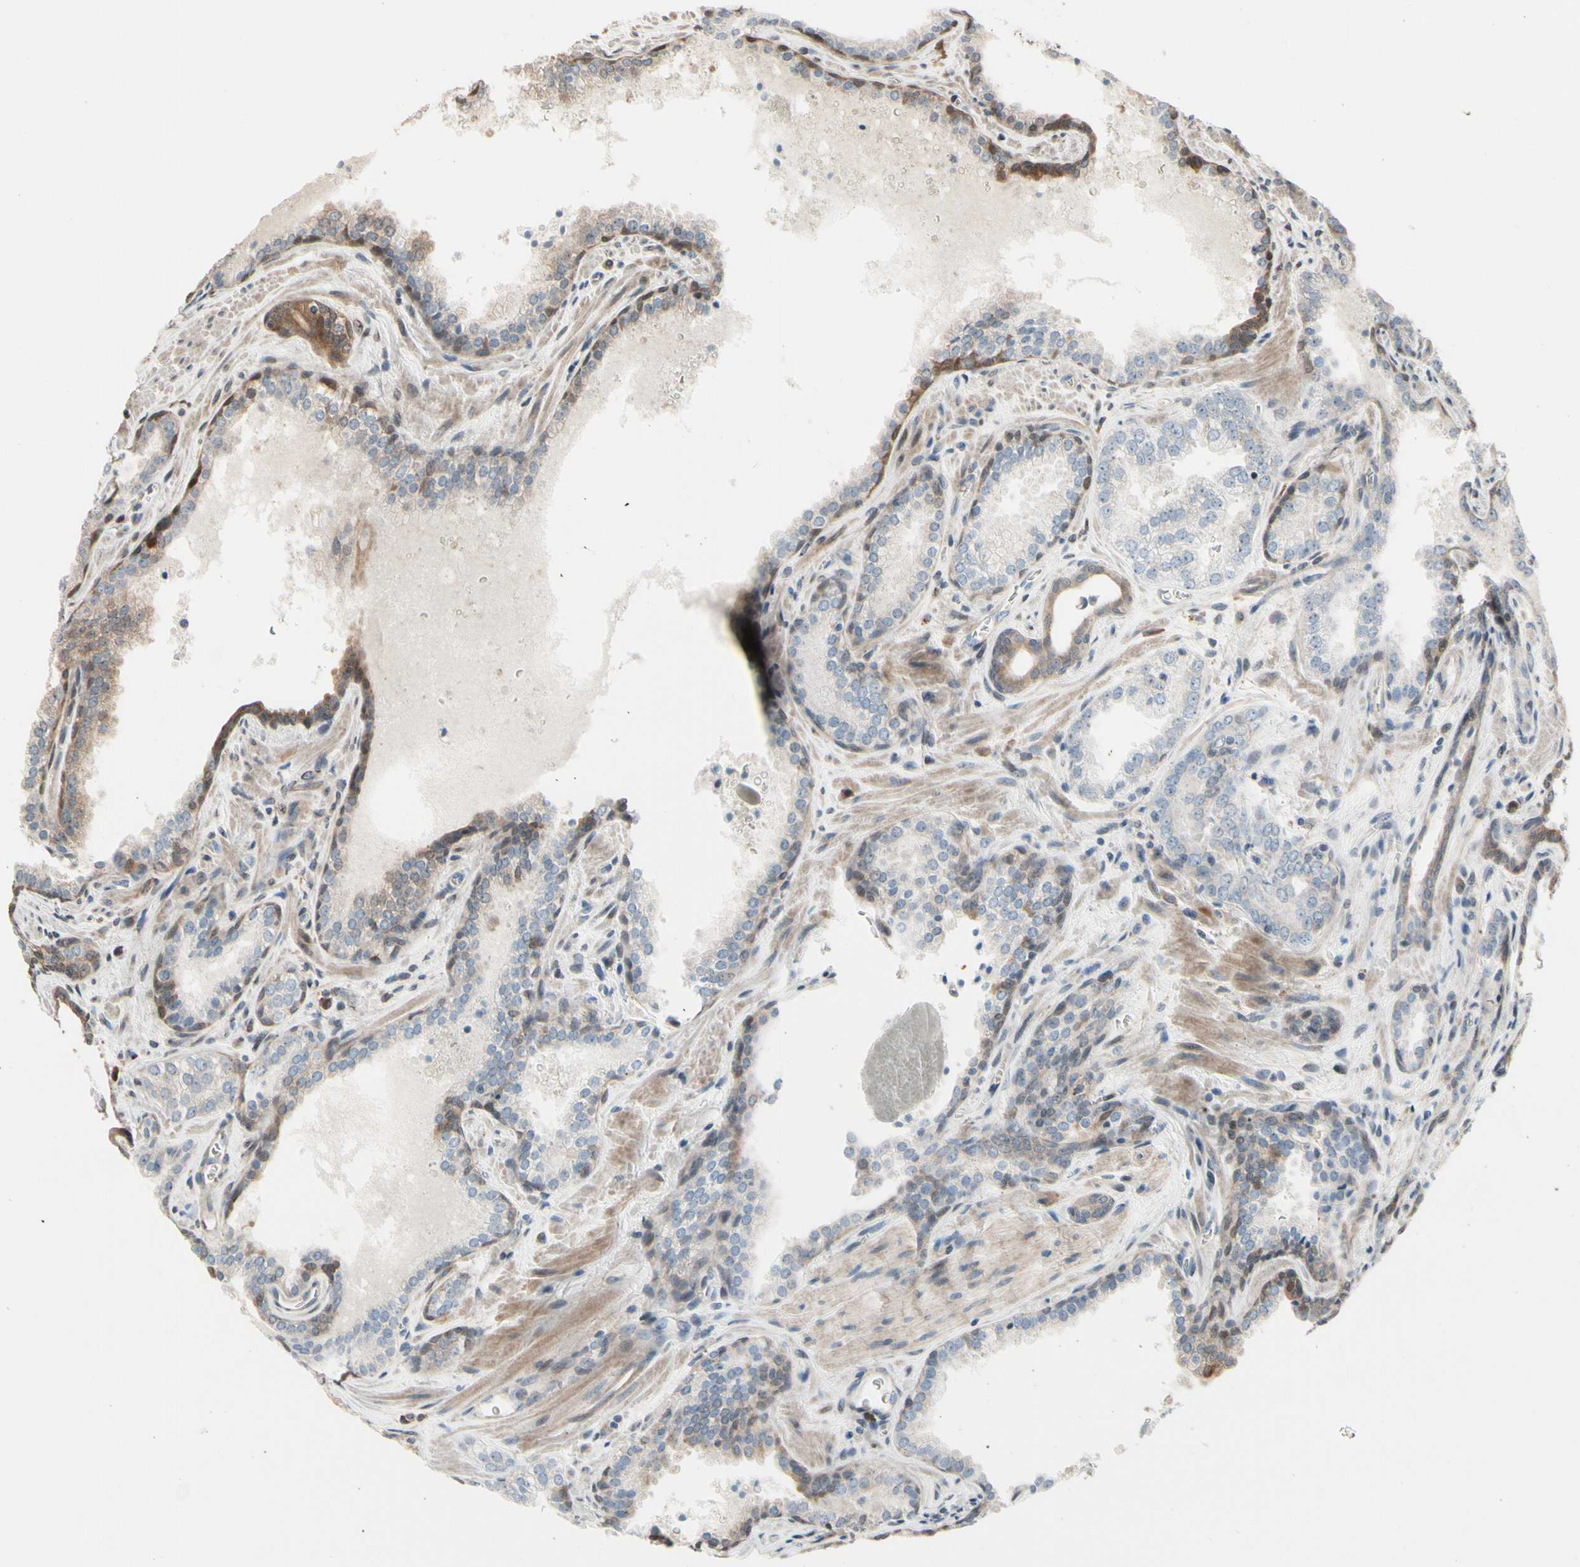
{"staining": {"intensity": "negative", "quantity": "none", "location": "none"}, "tissue": "prostate cancer", "cell_type": "Tumor cells", "image_type": "cancer", "snomed": [{"axis": "morphology", "description": "Adenocarcinoma, Low grade"}, {"axis": "topography", "description": "Prostate"}], "caption": "DAB (3,3'-diaminobenzidine) immunohistochemical staining of prostate cancer exhibits no significant staining in tumor cells.", "gene": "CSF1R", "patient": {"sex": "male", "age": 60}}